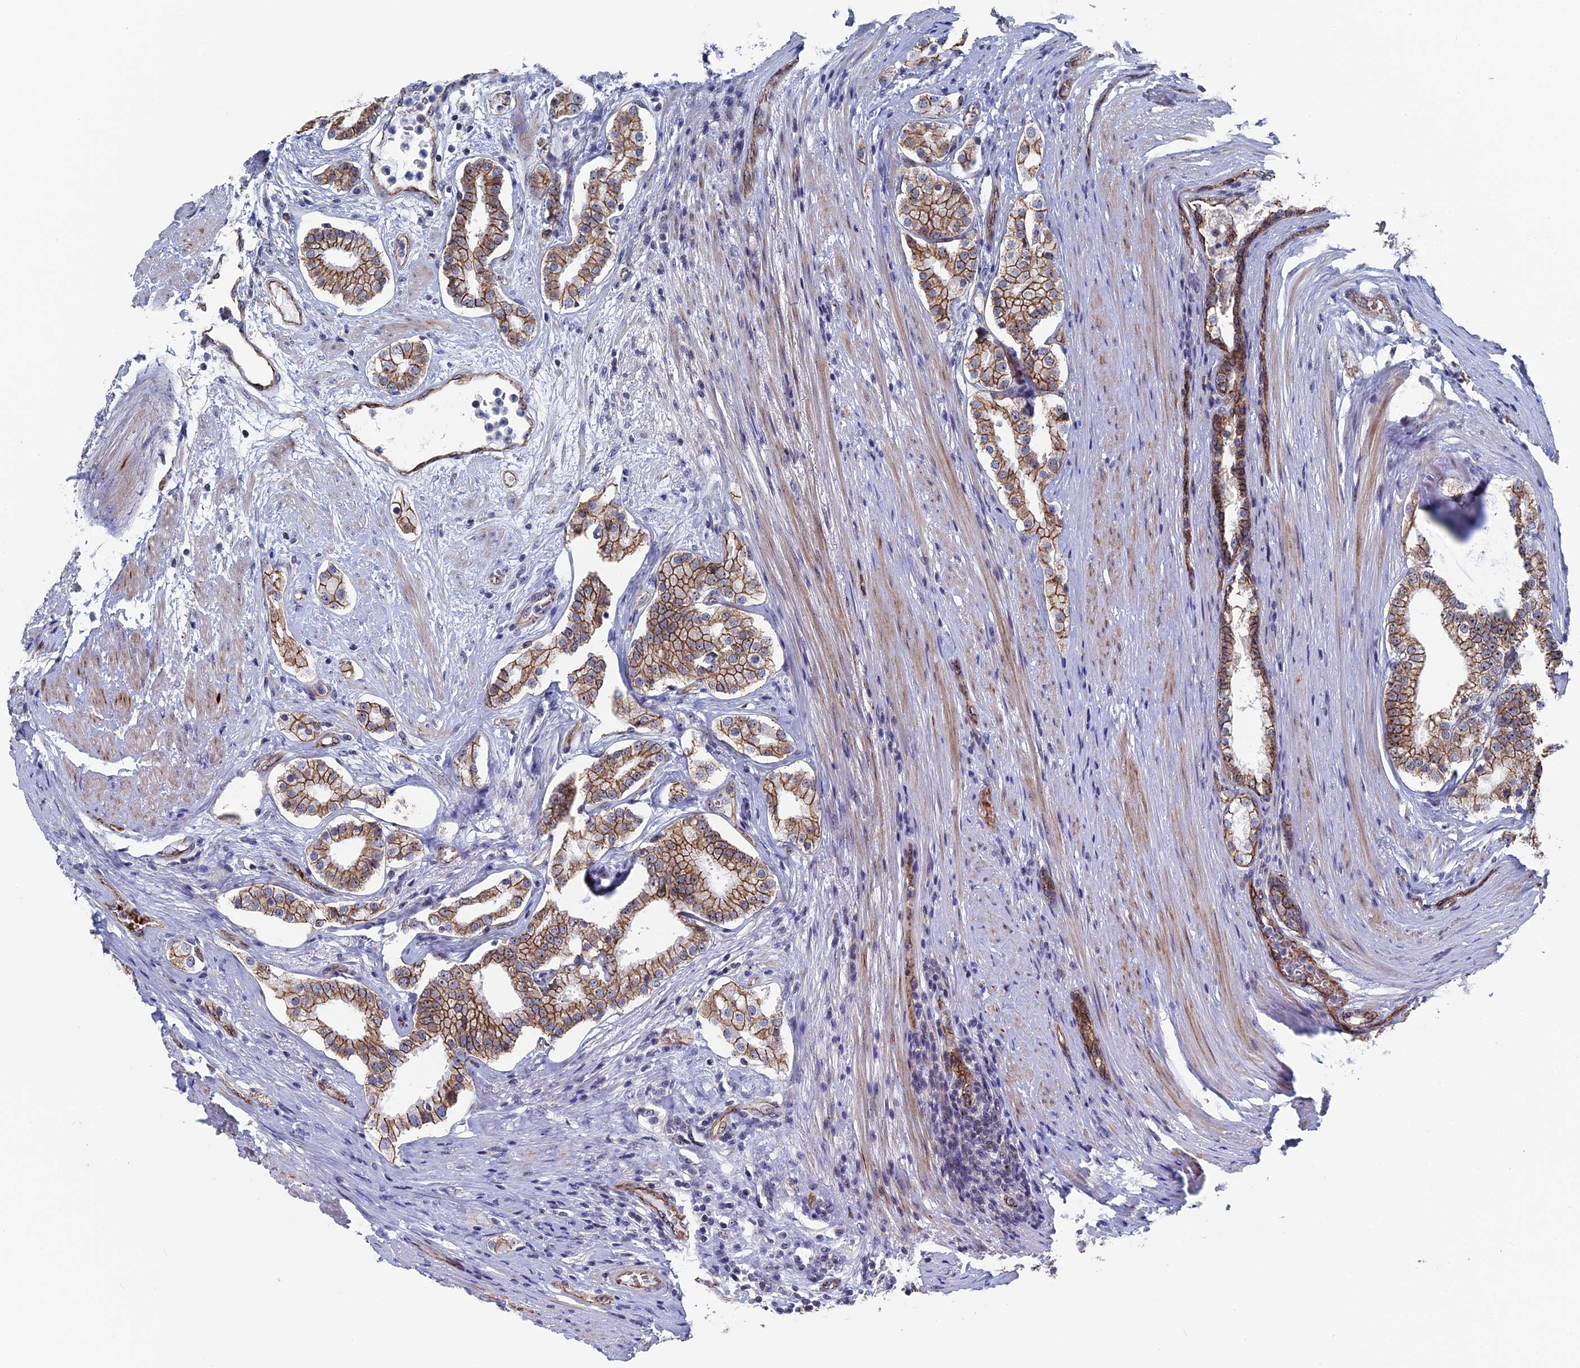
{"staining": {"intensity": "moderate", "quantity": ">75%", "location": "cytoplasmic/membranous,nuclear"}, "tissue": "prostate cancer", "cell_type": "Tumor cells", "image_type": "cancer", "snomed": [{"axis": "morphology", "description": "Adenocarcinoma, High grade"}, {"axis": "topography", "description": "Prostate"}], "caption": "IHC (DAB (3,3'-diaminobenzidine)) staining of high-grade adenocarcinoma (prostate) reveals moderate cytoplasmic/membranous and nuclear protein staining in approximately >75% of tumor cells.", "gene": "EXOSC9", "patient": {"sex": "male", "age": 69}}